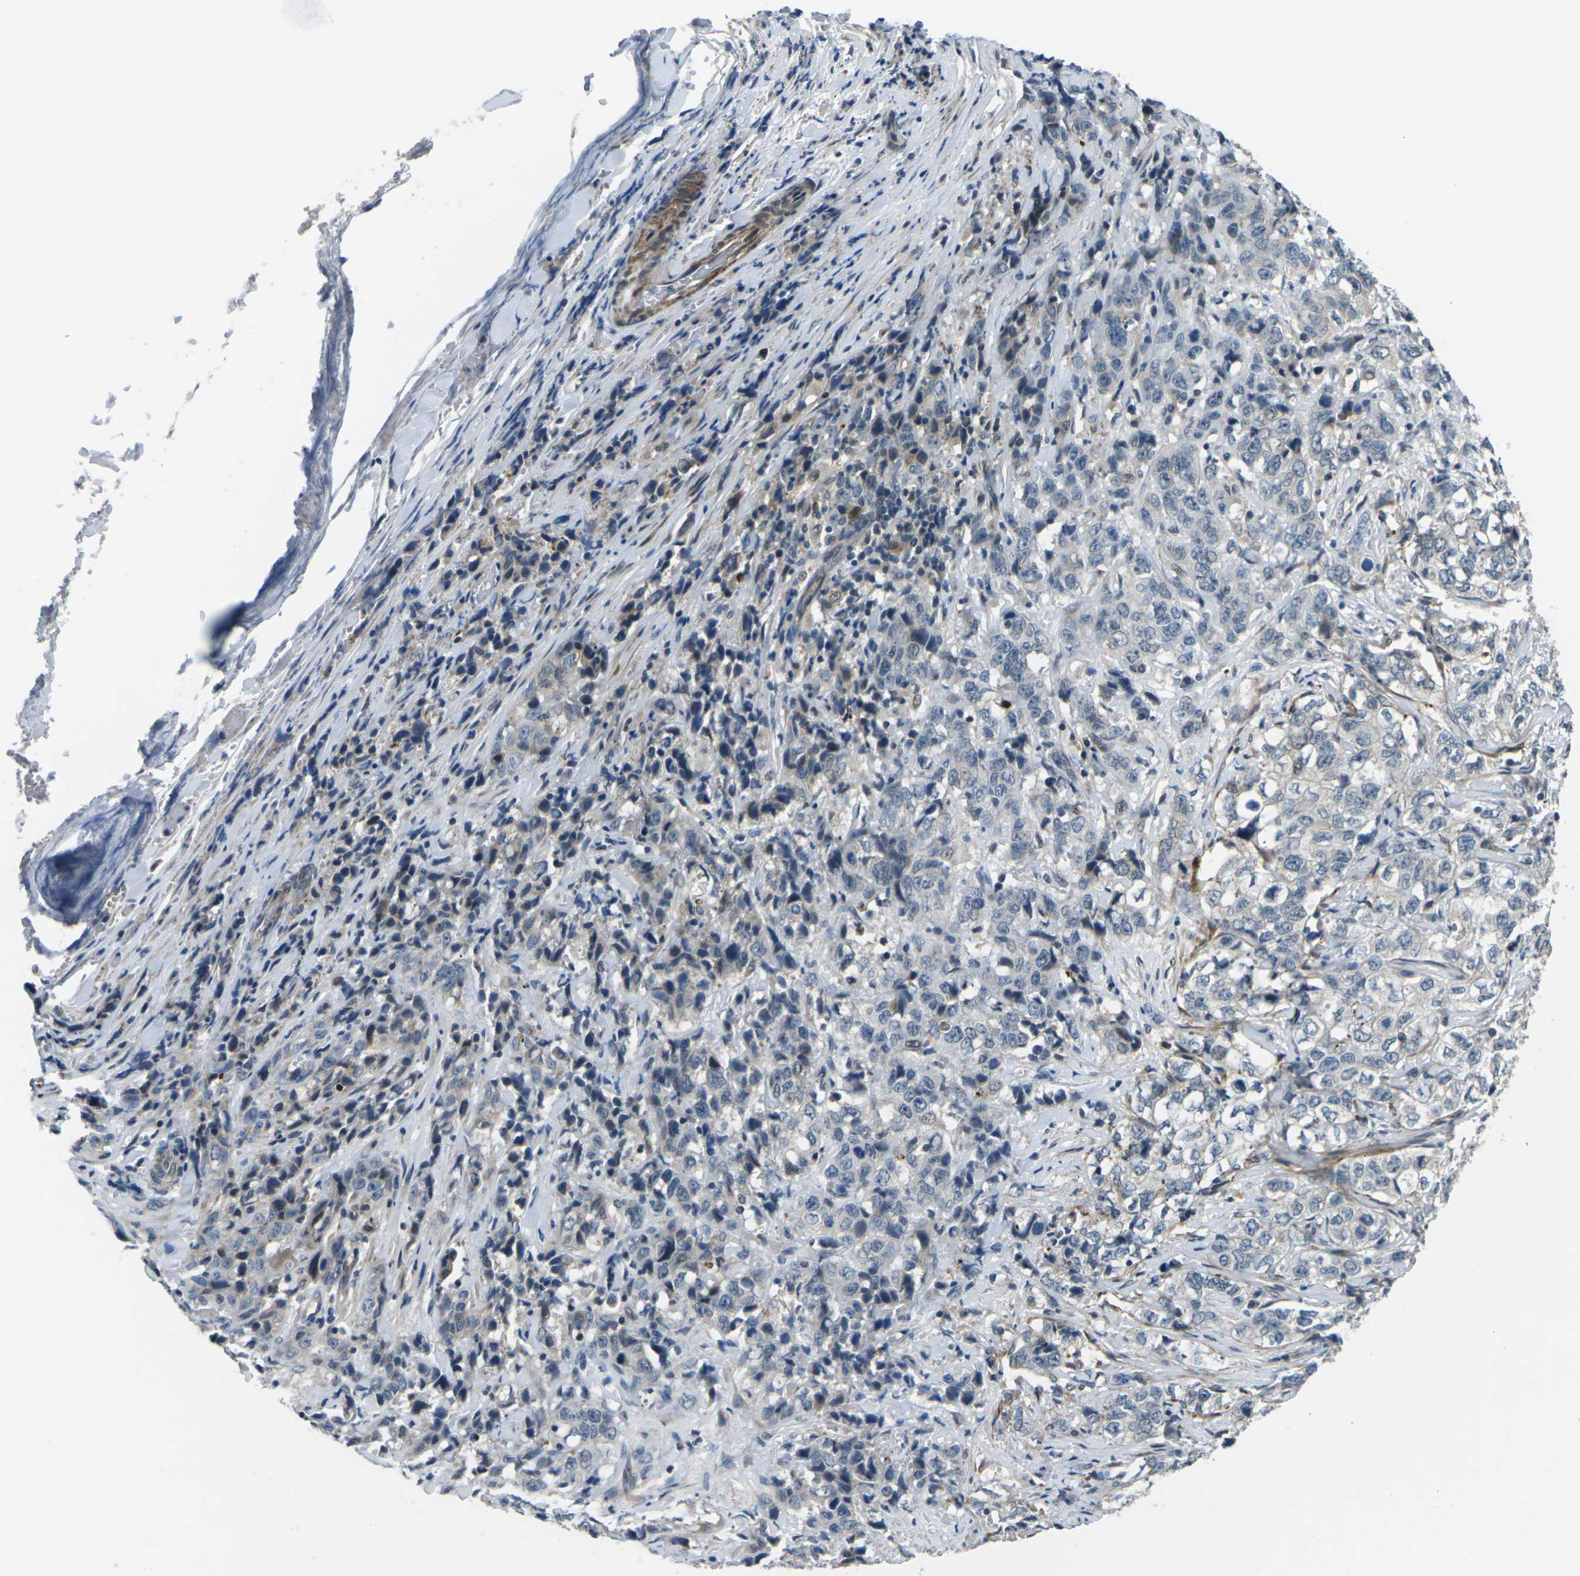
{"staining": {"intensity": "negative", "quantity": "none", "location": "none"}, "tissue": "stomach cancer", "cell_type": "Tumor cells", "image_type": "cancer", "snomed": [{"axis": "morphology", "description": "Adenocarcinoma, NOS"}, {"axis": "topography", "description": "Stomach"}], "caption": "Adenocarcinoma (stomach) stained for a protein using IHC demonstrates no expression tumor cells.", "gene": "SLC13A3", "patient": {"sex": "male", "age": 48}}